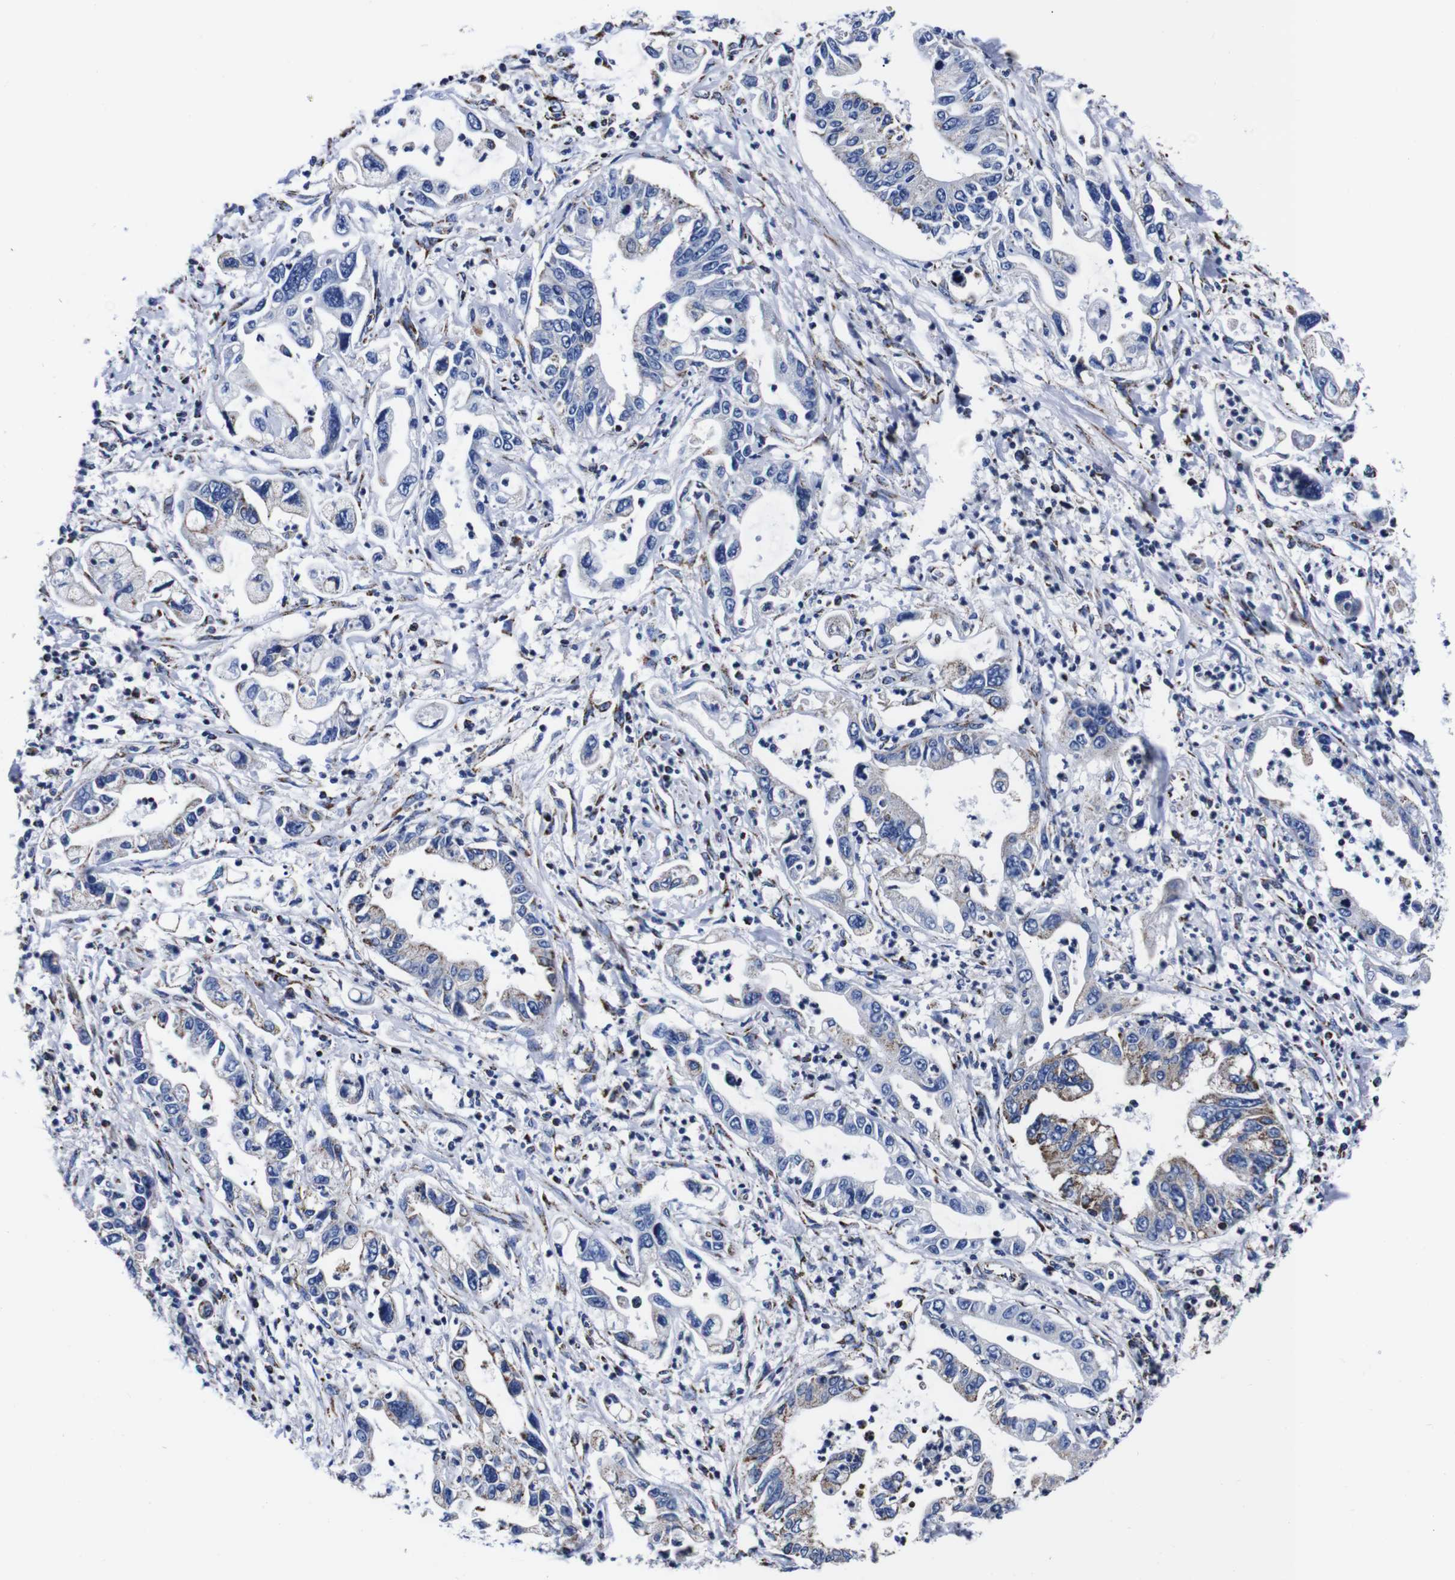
{"staining": {"intensity": "moderate", "quantity": "<25%", "location": "cytoplasmic/membranous"}, "tissue": "pancreatic cancer", "cell_type": "Tumor cells", "image_type": "cancer", "snomed": [{"axis": "morphology", "description": "Adenocarcinoma, NOS"}, {"axis": "topography", "description": "Pancreas"}], "caption": "Protein staining reveals moderate cytoplasmic/membranous expression in approximately <25% of tumor cells in pancreatic cancer (adenocarcinoma). The protein is stained brown, and the nuclei are stained in blue (DAB (3,3'-diaminobenzidine) IHC with brightfield microscopy, high magnification).", "gene": "FKBP9", "patient": {"sex": "male", "age": 56}}